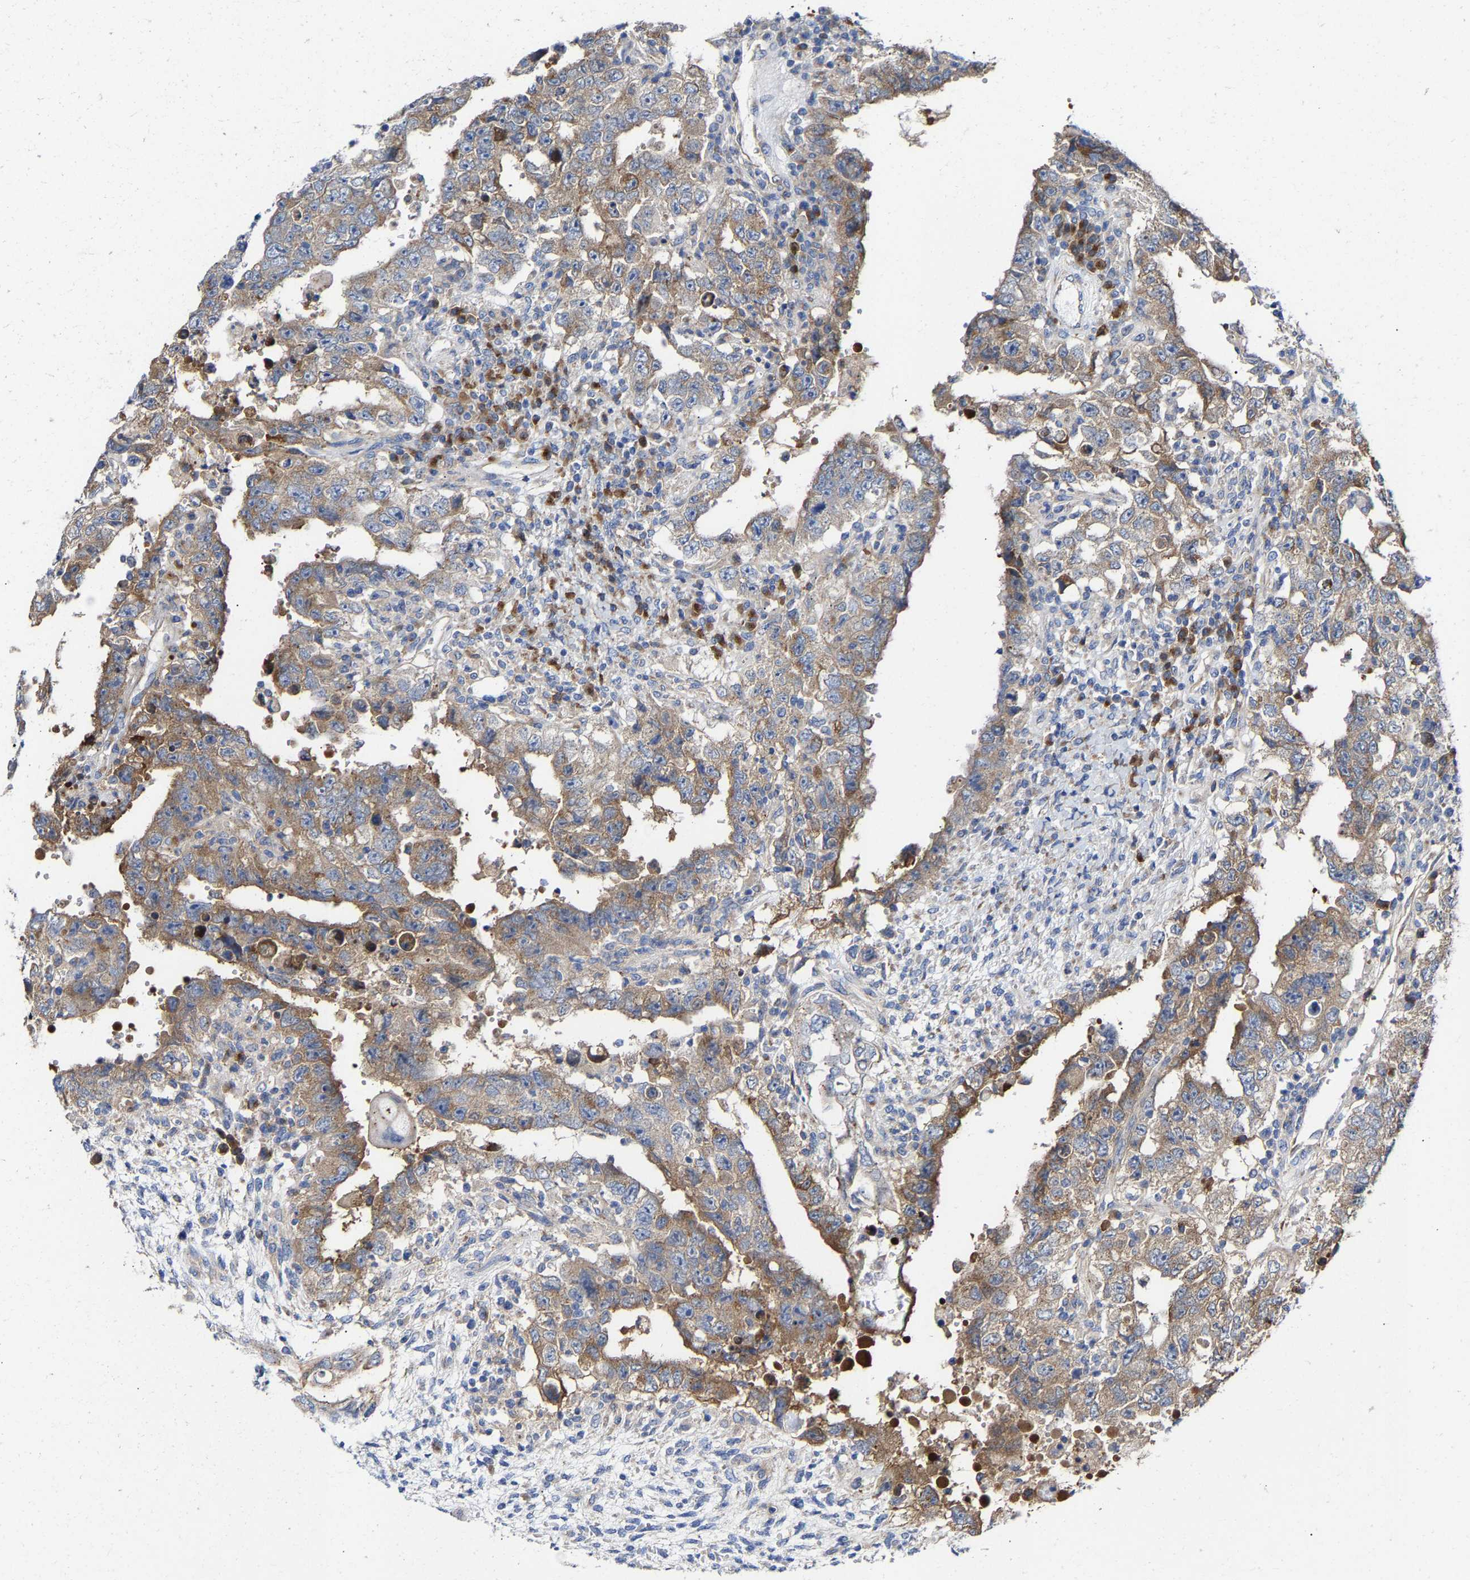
{"staining": {"intensity": "moderate", "quantity": ">75%", "location": "cytoplasmic/membranous"}, "tissue": "testis cancer", "cell_type": "Tumor cells", "image_type": "cancer", "snomed": [{"axis": "morphology", "description": "Carcinoma, Embryonal, NOS"}, {"axis": "topography", "description": "Testis"}], "caption": "Immunohistochemical staining of testis cancer (embryonal carcinoma) exhibits medium levels of moderate cytoplasmic/membranous protein expression in about >75% of tumor cells. Ihc stains the protein in brown and the nuclei are stained blue.", "gene": "PPP1R15A", "patient": {"sex": "male", "age": 26}}